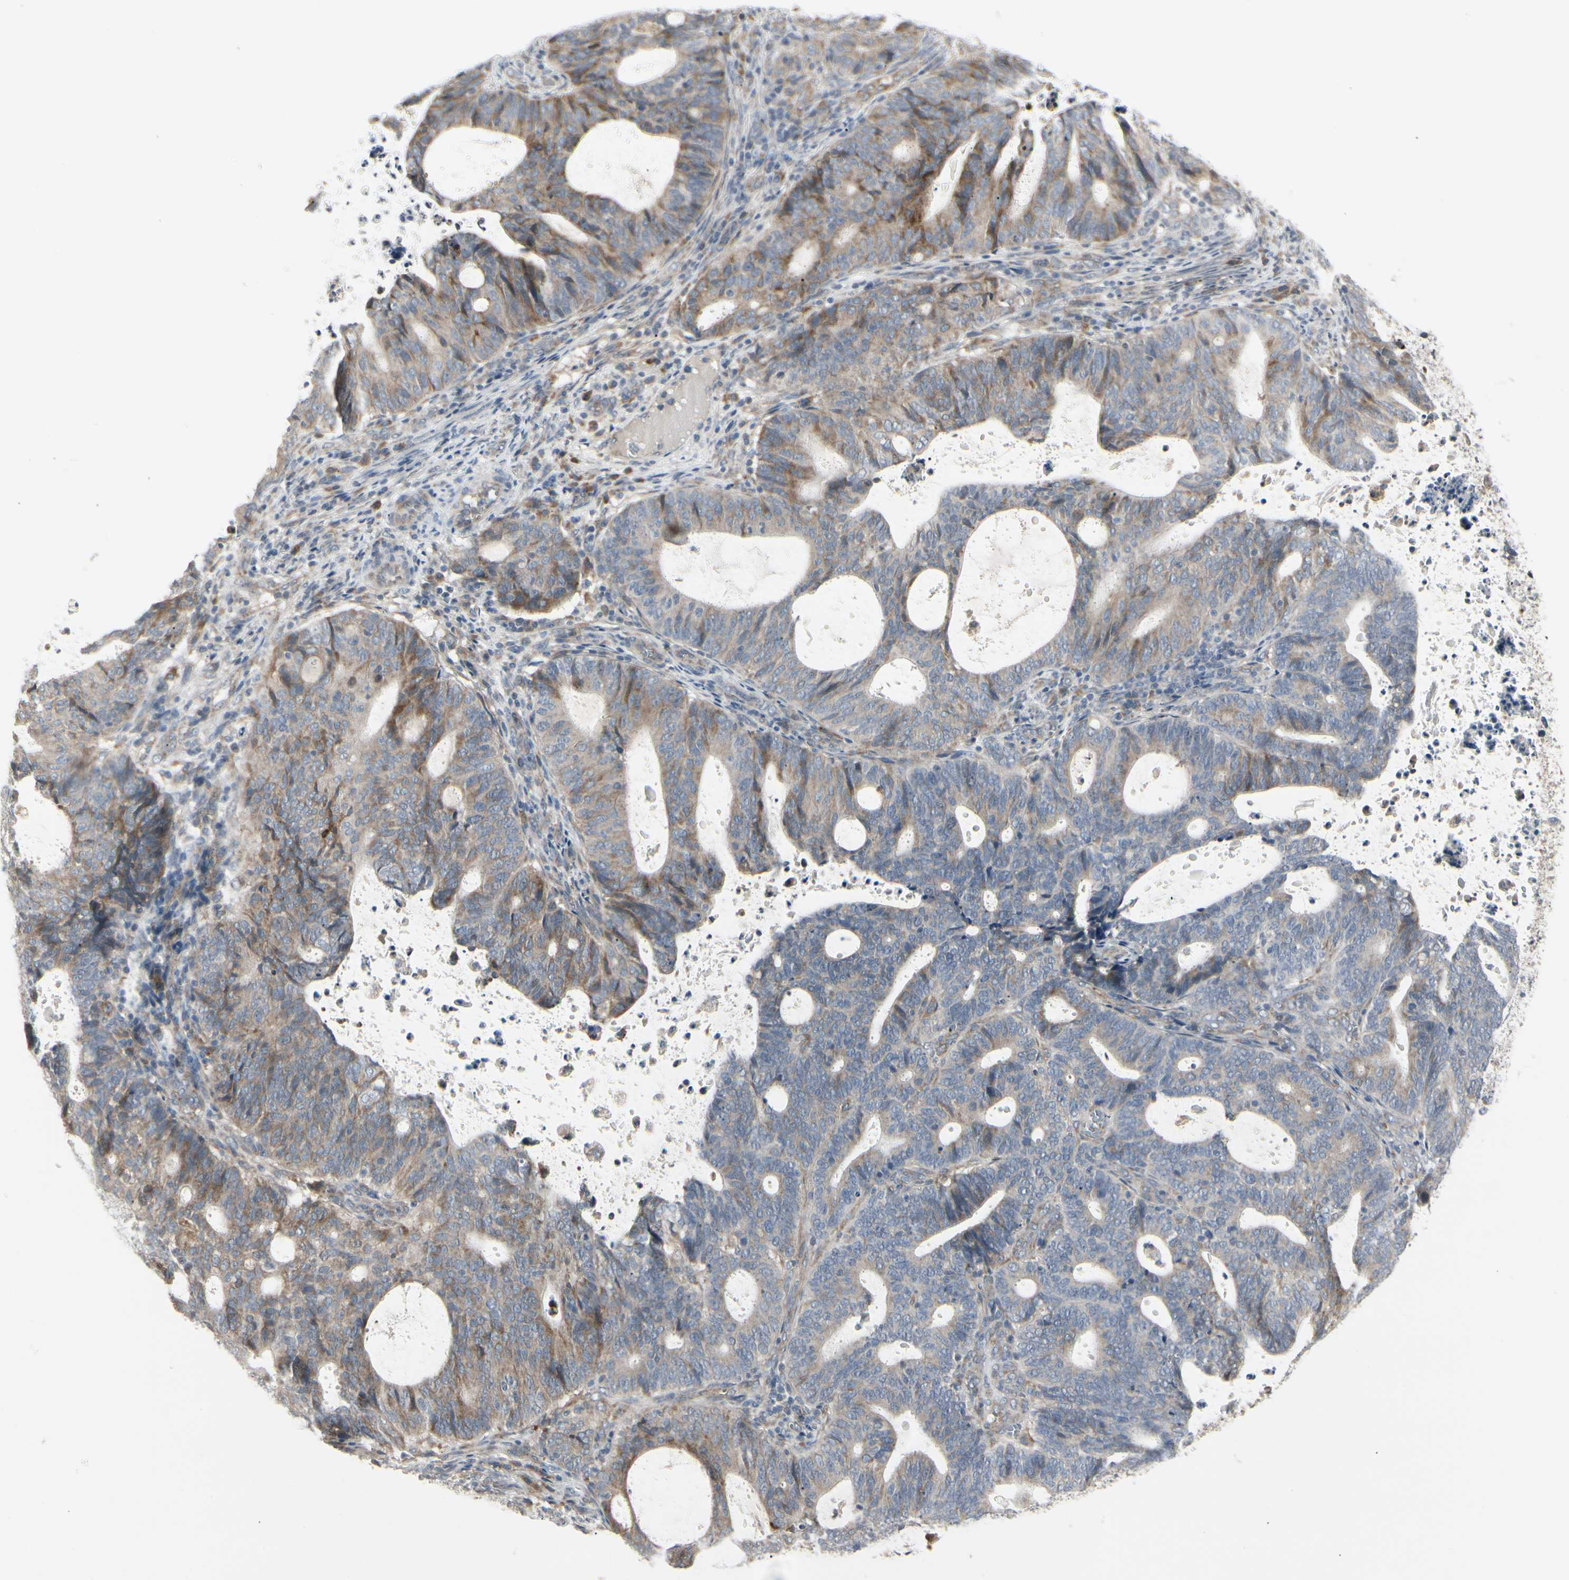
{"staining": {"intensity": "weak", "quantity": ">75%", "location": "cytoplasmic/membranous"}, "tissue": "endometrial cancer", "cell_type": "Tumor cells", "image_type": "cancer", "snomed": [{"axis": "morphology", "description": "Adenocarcinoma, NOS"}, {"axis": "topography", "description": "Uterus"}], "caption": "Endometrial cancer (adenocarcinoma) stained for a protein (brown) shows weak cytoplasmic/membranous positive expression in about >75% of tumor cells.", "gene": "GRN", "patient": {"sex": "female", "age": 83}}